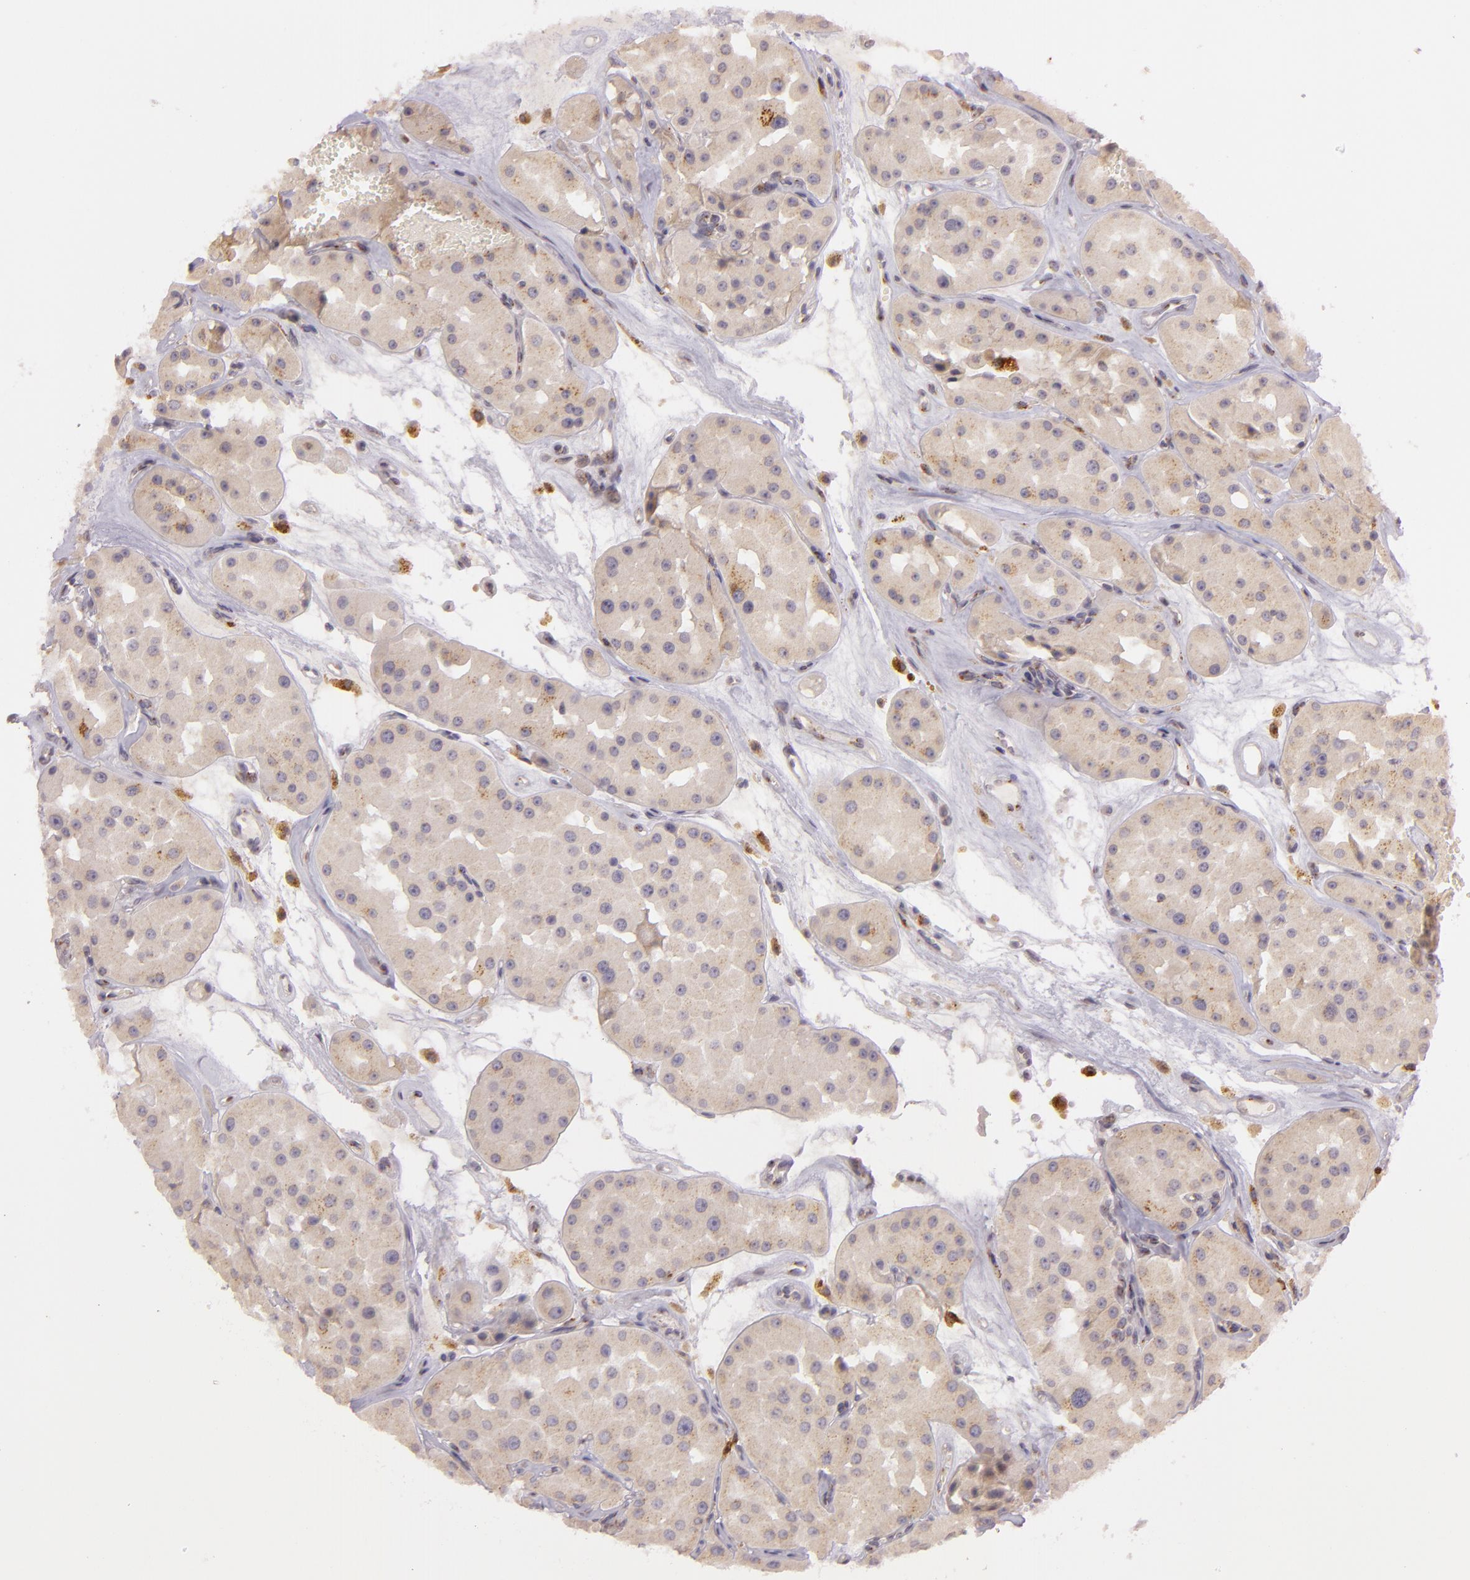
{"staining": {"intensity": "weak", "quantity": ">75%", "location": "cytoplasmic/membranous"}, "tissue": "renal cancer", "cell_type": "Tumor cells", "image_type": "cancer", "snomed": [{"axis": "morphology", "description": "Adenocarcinoma, uncertain malignant potential"}, {"axis": "topography", "description": "Kidney"}], "caption": "Renal cancer (adenocarcinoma,  uncertain malignant potential) stained for a protein shows weak cytoplasmic/membranous positivity in tumor cells.", "gene": "LGMN", "patient": {"sex": "male", "age": 63}}